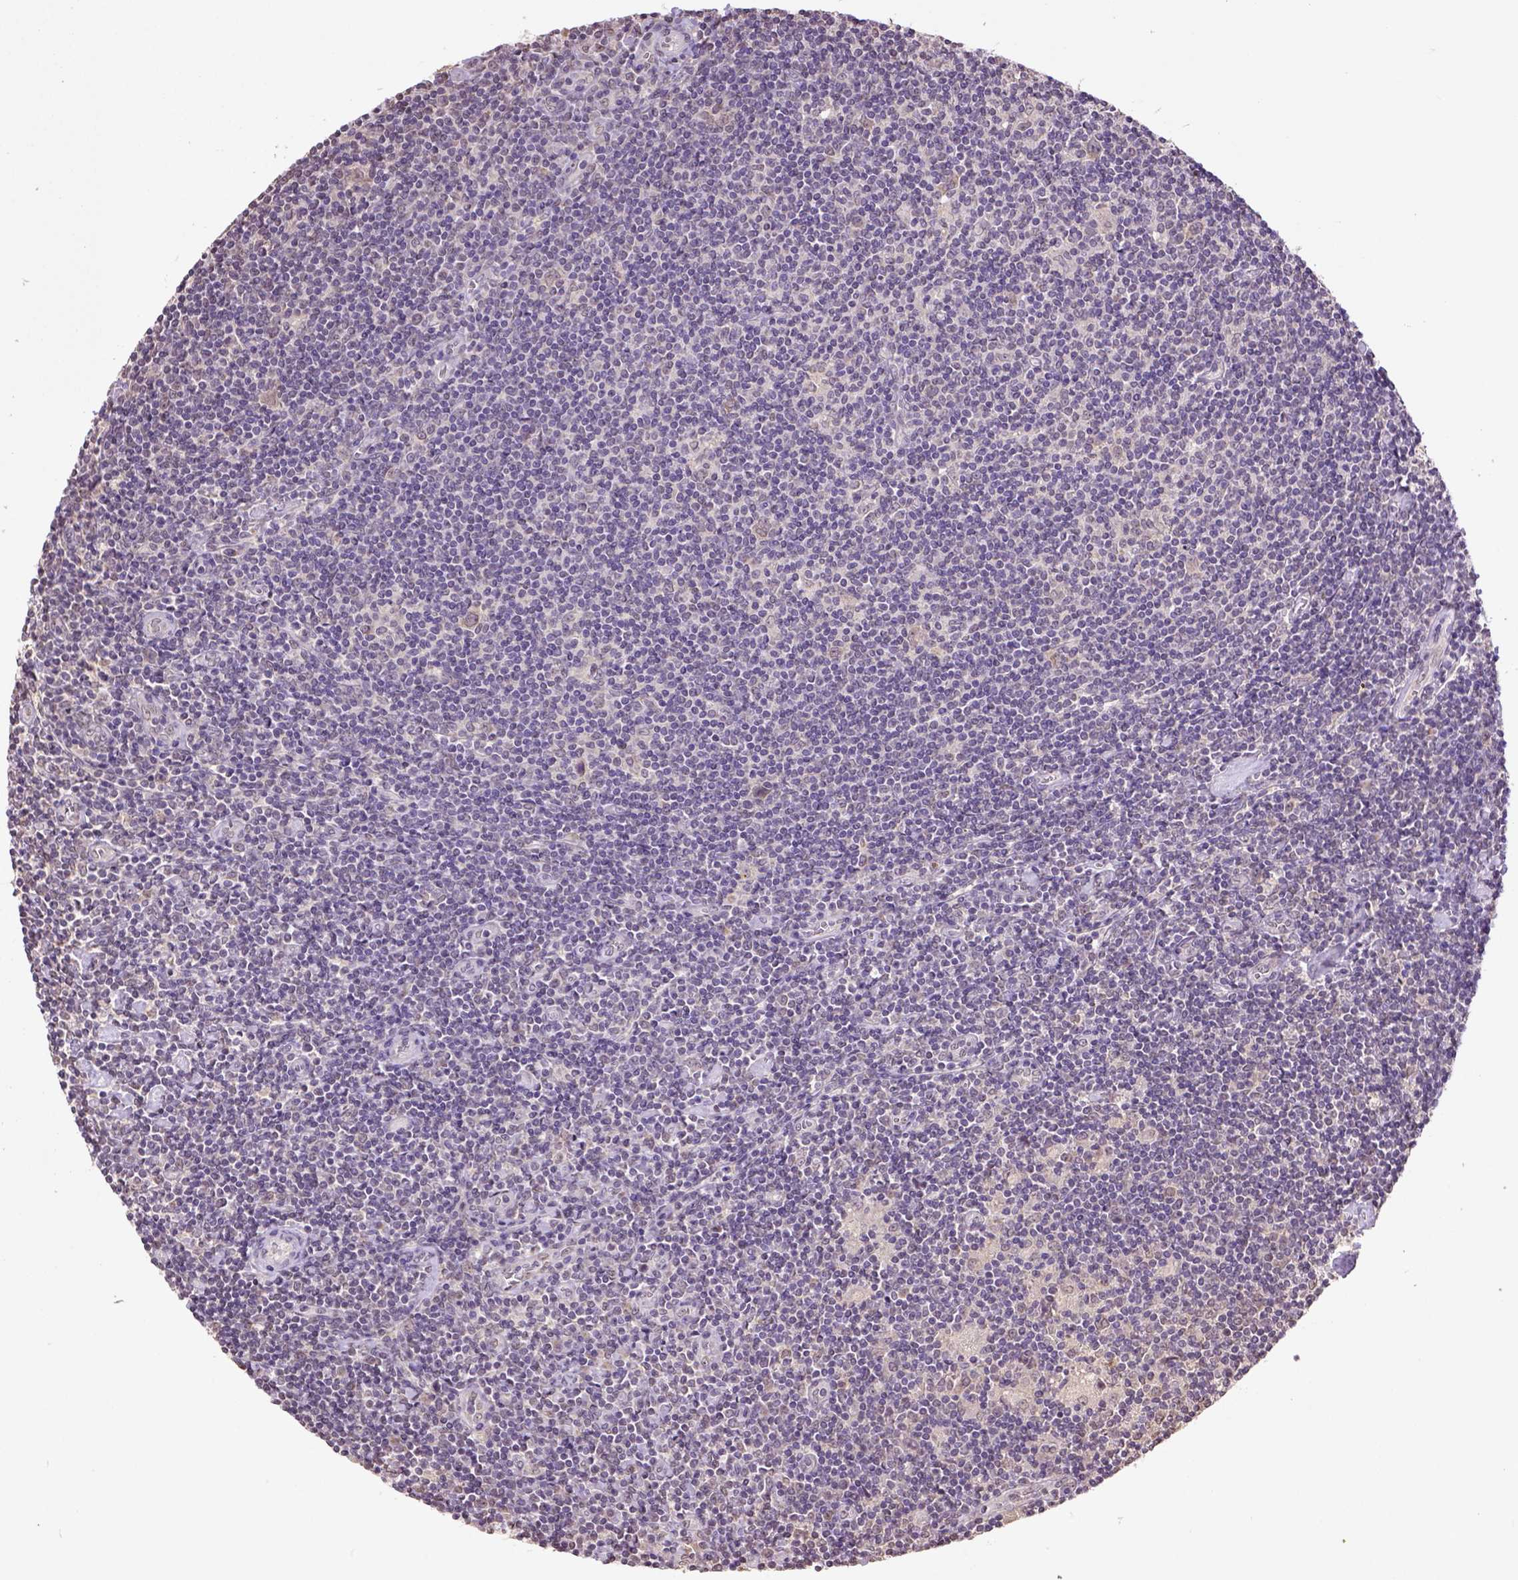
{"staining": {"intensity": "weak", "quantity": ">75%", "location": "cytoplasmic/membranous"}, "tissue": "lymphoma", "cell_type": "Tumor cells", "image_type": "cancer", "snomed": [{"axis": "morphology", "description": "Hodgkin's disease, NOS"}, {"axis": "topography", "description": "Lymph node"}], "caption": "A brown stain labels weak cytoplasmic/membranous staining of a protein in Hodgkin's disease tumor cells.", "gene": "WDR17", "patient": {"sex": "male", "age": 40}}